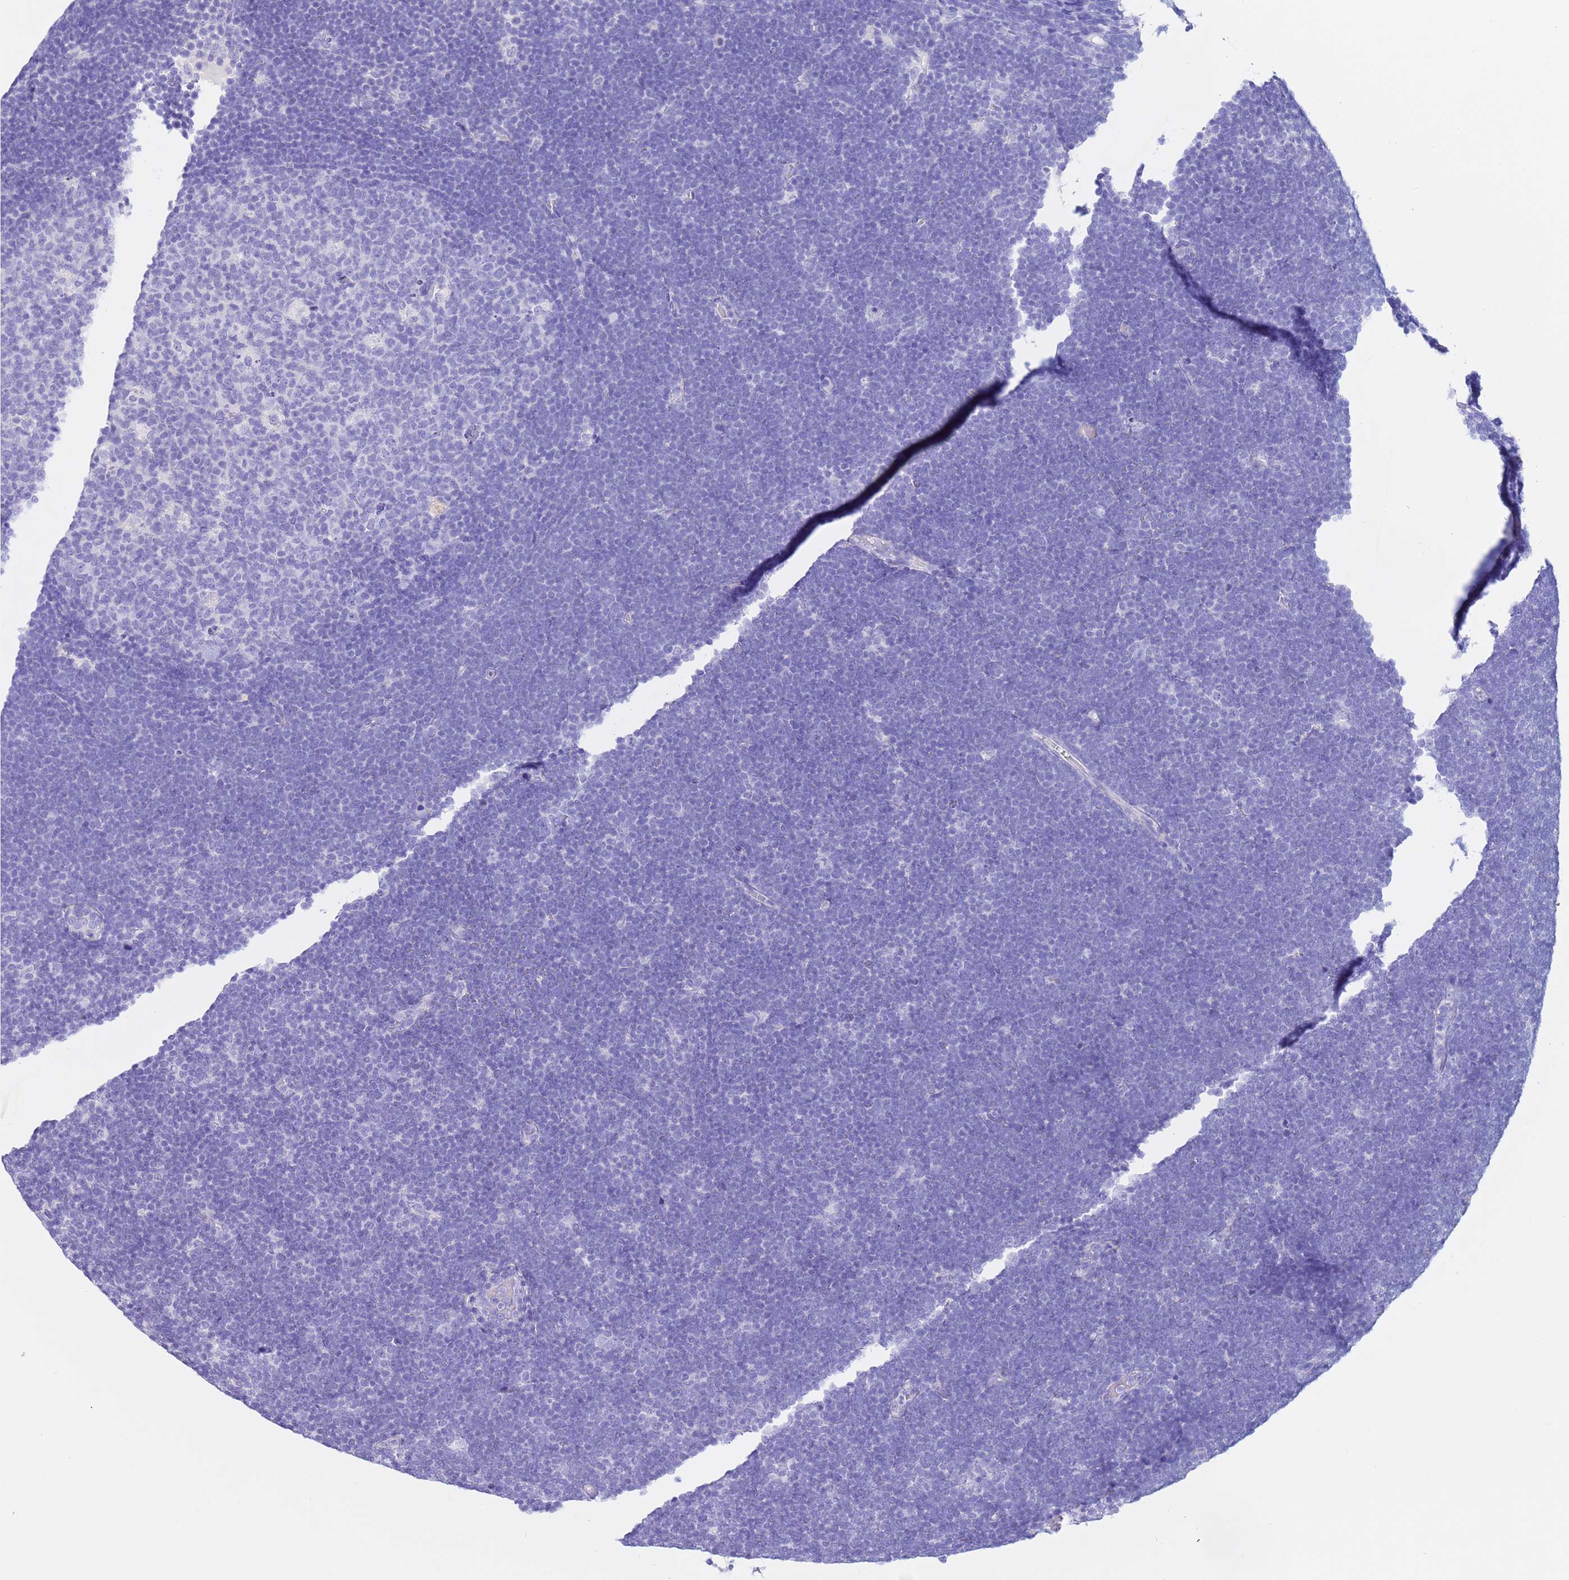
{"staining": {"intensity": "negative", "quantity": "none", "location": "none"}, "tissue": "lymphoma", "cell_type": "Tumor cells", "image_type": "cancer", "snomed": [{"axis": "morphology", "description": "Malignant lymphoma, non-Hodgkin's type, High grade"}, {"axis": "topography", "description": "Lymph node"}], "caption": "Immunohistochemical staining of malignant lymphoma, non-Hodgkin's type (high-grade) displays no significant positivity in tumor cells.", "gene": "CPB1", "patient": {"sex": "male", "age": 13}}